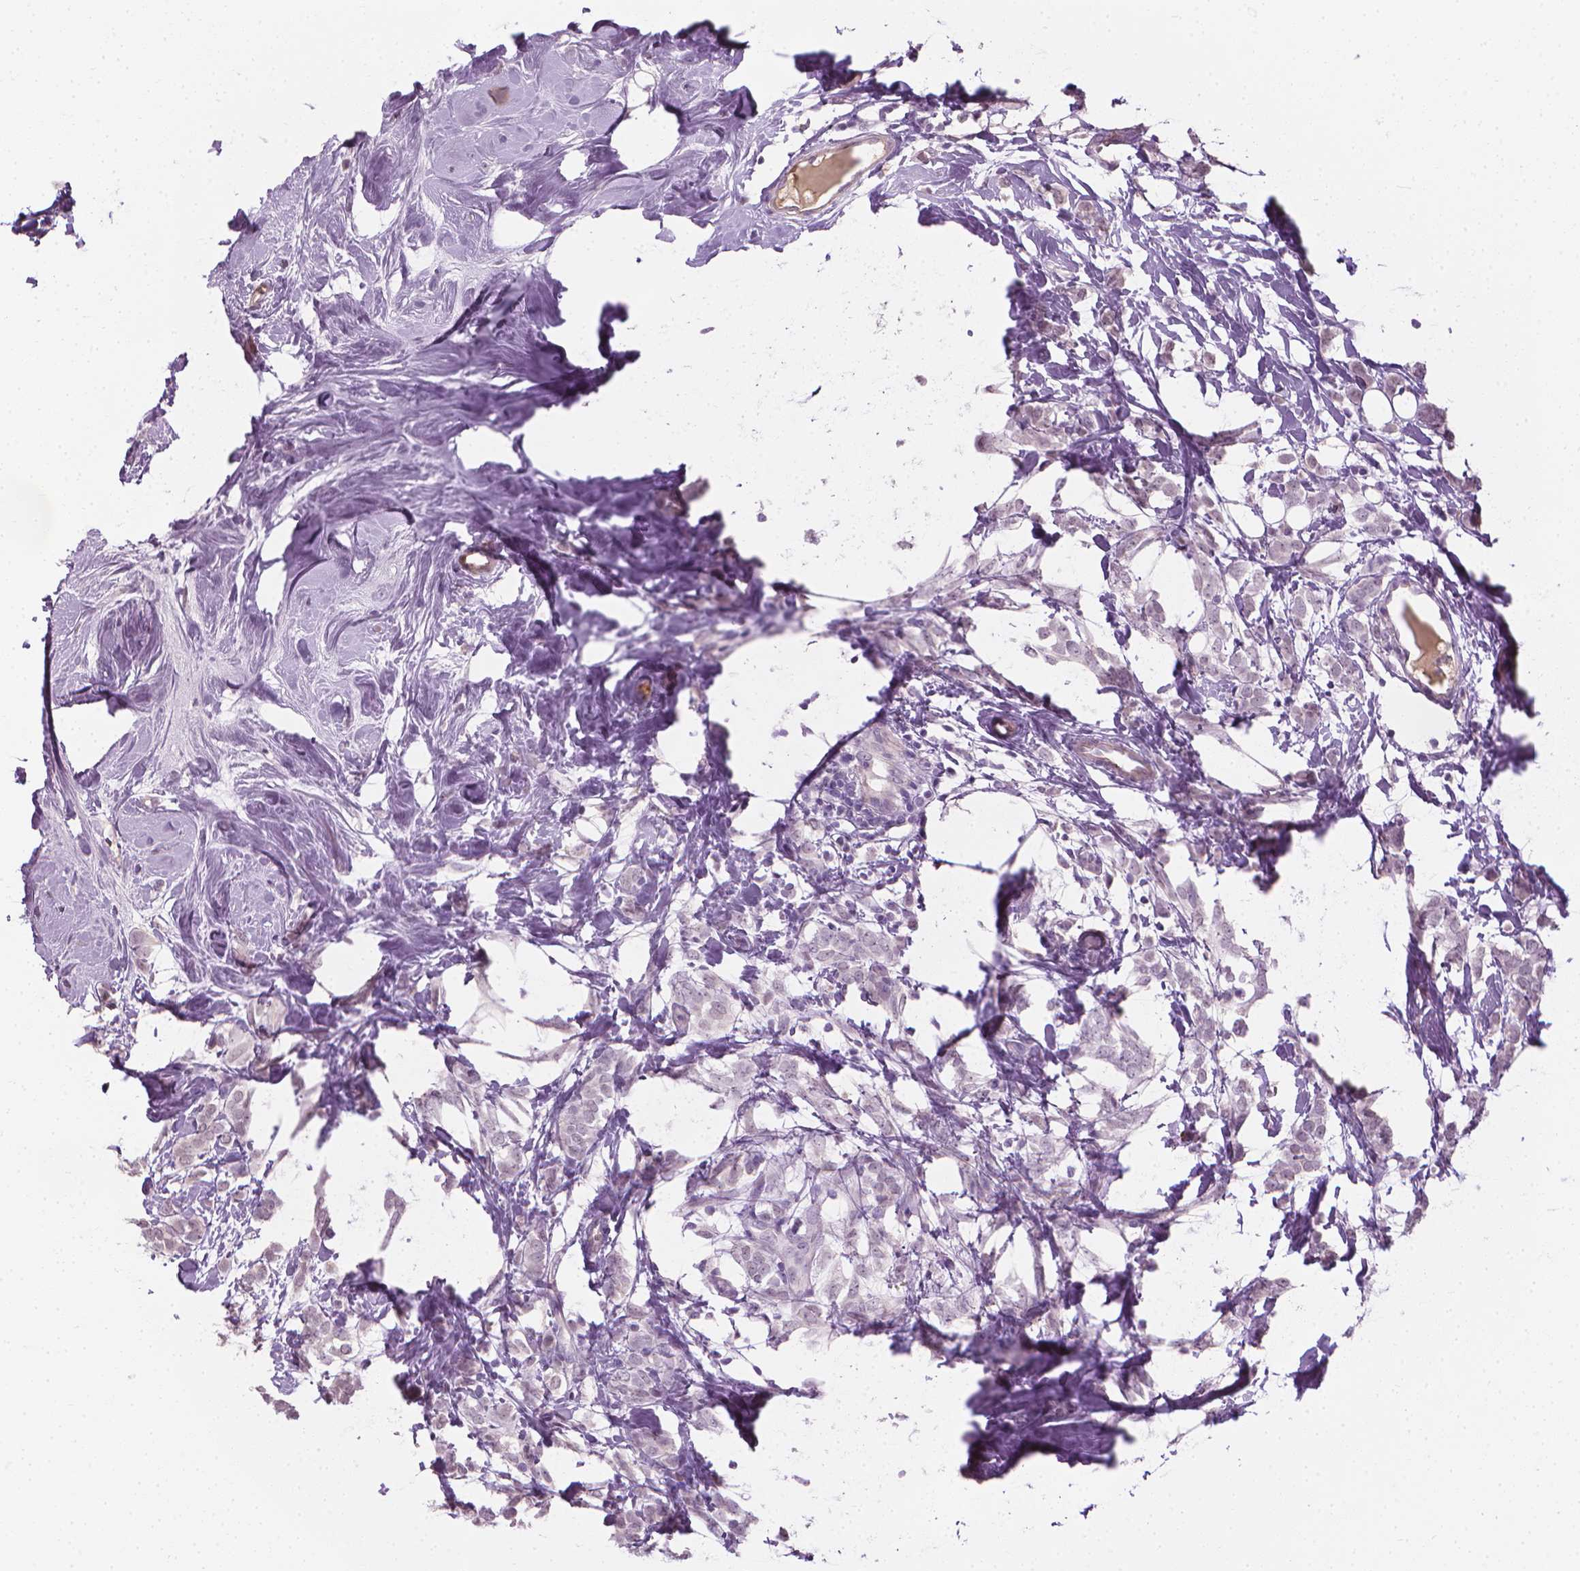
{"staining": {"intensity": "negative", "quantity": "none", "location": "none"}, "tissue": "breast cancer", "cell_type": "Tumor cells", "image_type": "cancer", "snomed": [{"axis": "morphology", "description": "Lobular carcinoma"}, {"axis": "topography", "description": "Breast"}], "caption": "Immunohistochemistry of breast cancer (lobular carcinoma) demonstrates no expression in tumor cells.", "gene": "SAXO2", "patient": {"sex": "female", "age": 49}}